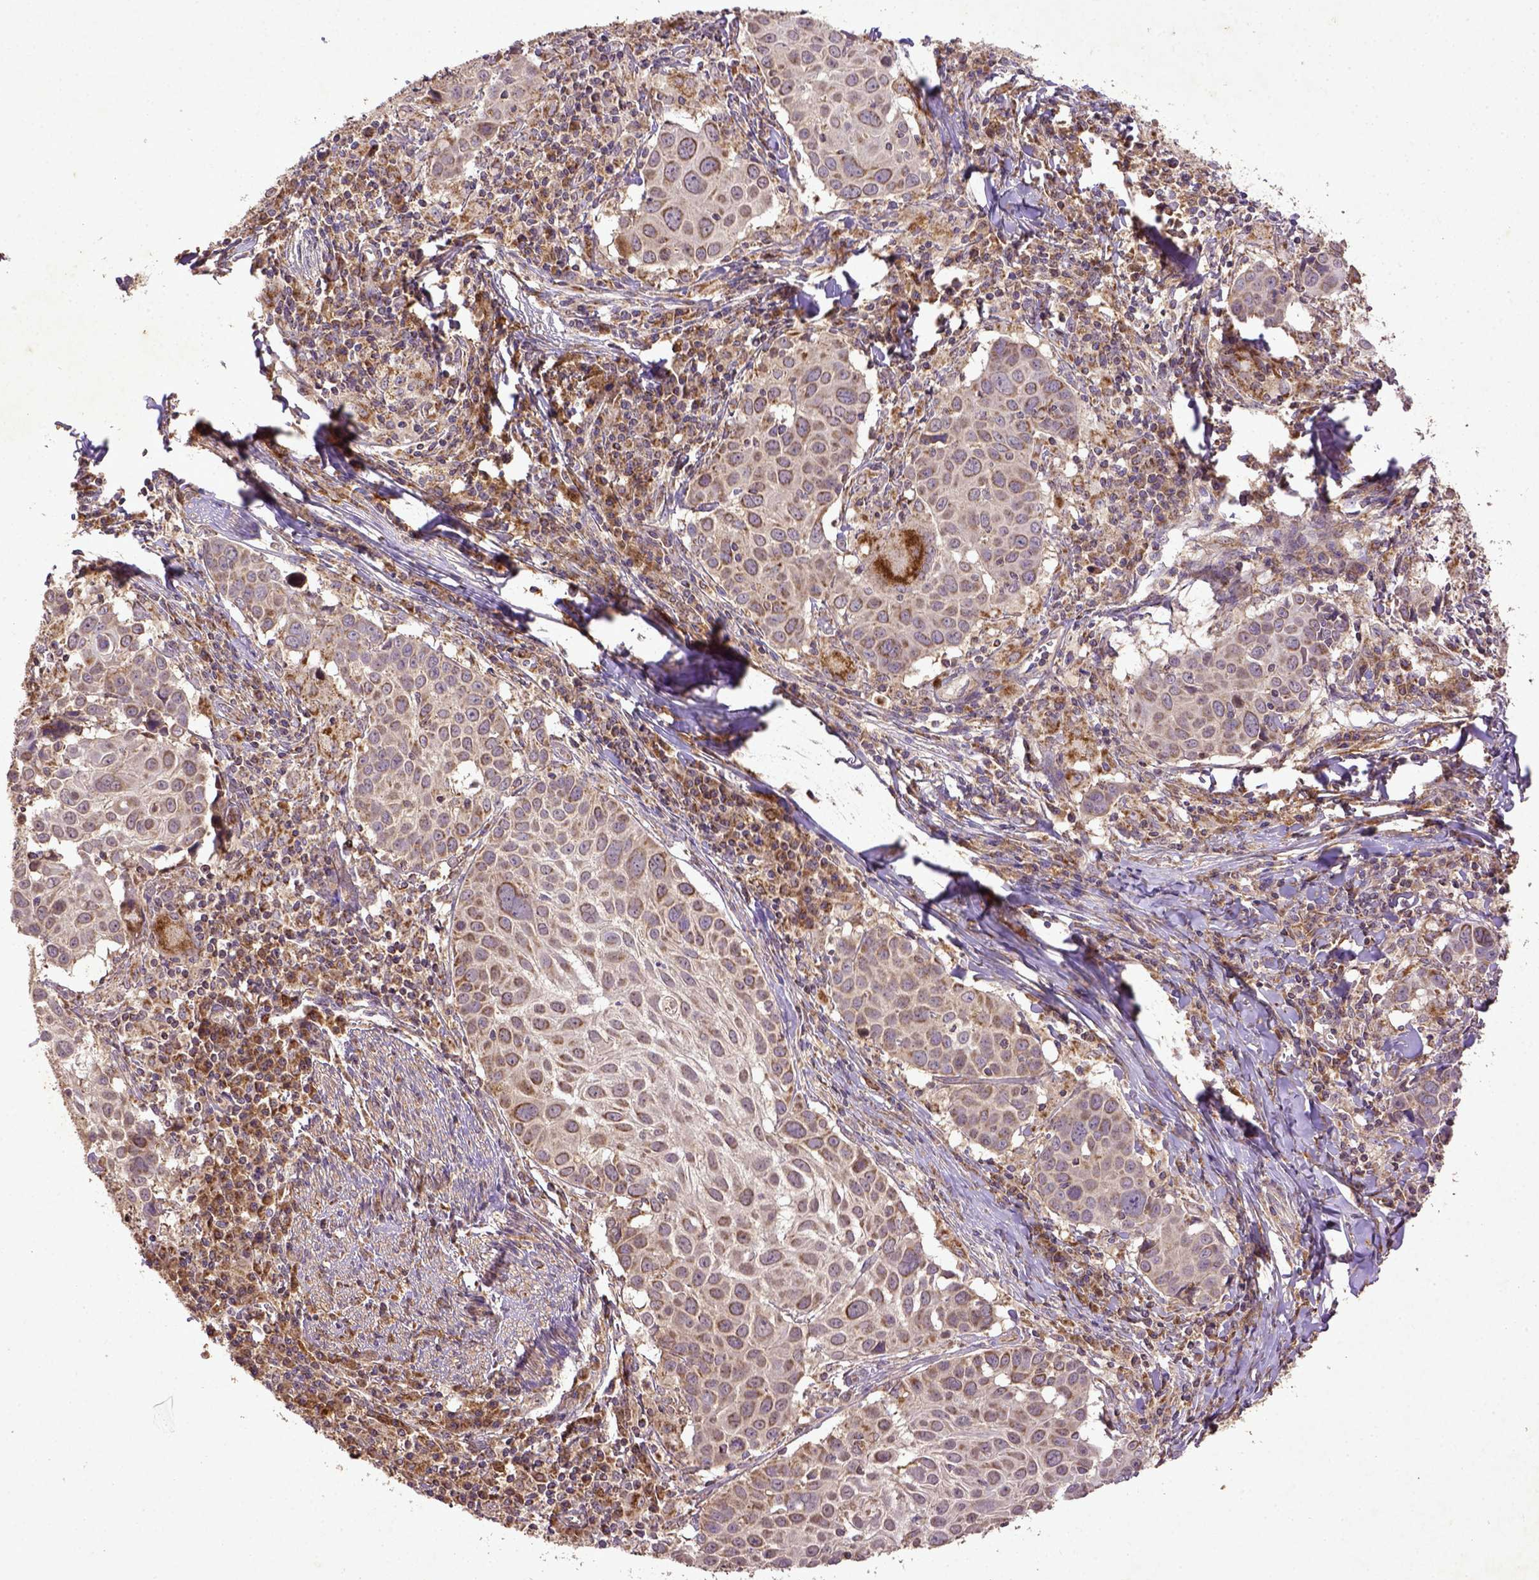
{"staining": {"intensity": "weak", "quantity": ">75%", "location": "cytoplasmic/membranous"}, "tissue": "lung cancer", "cell_type": "Tumor cells", "image_type": "cancer", "snomed": [{"axis": "morphology", "description": "Squamous cell carcinoma, NOS"}, {"axis": "topography", "description": "Lung"}], "caption": "There is low levels of weak cytoplasmic/membranous expression in tumor cells of squamous cell carcinoma (lung), as demonstrated by immunohistochemical staining (brown color).", "gene": "MT-CO1", "patient": {"sex": "male", "age": 57}}